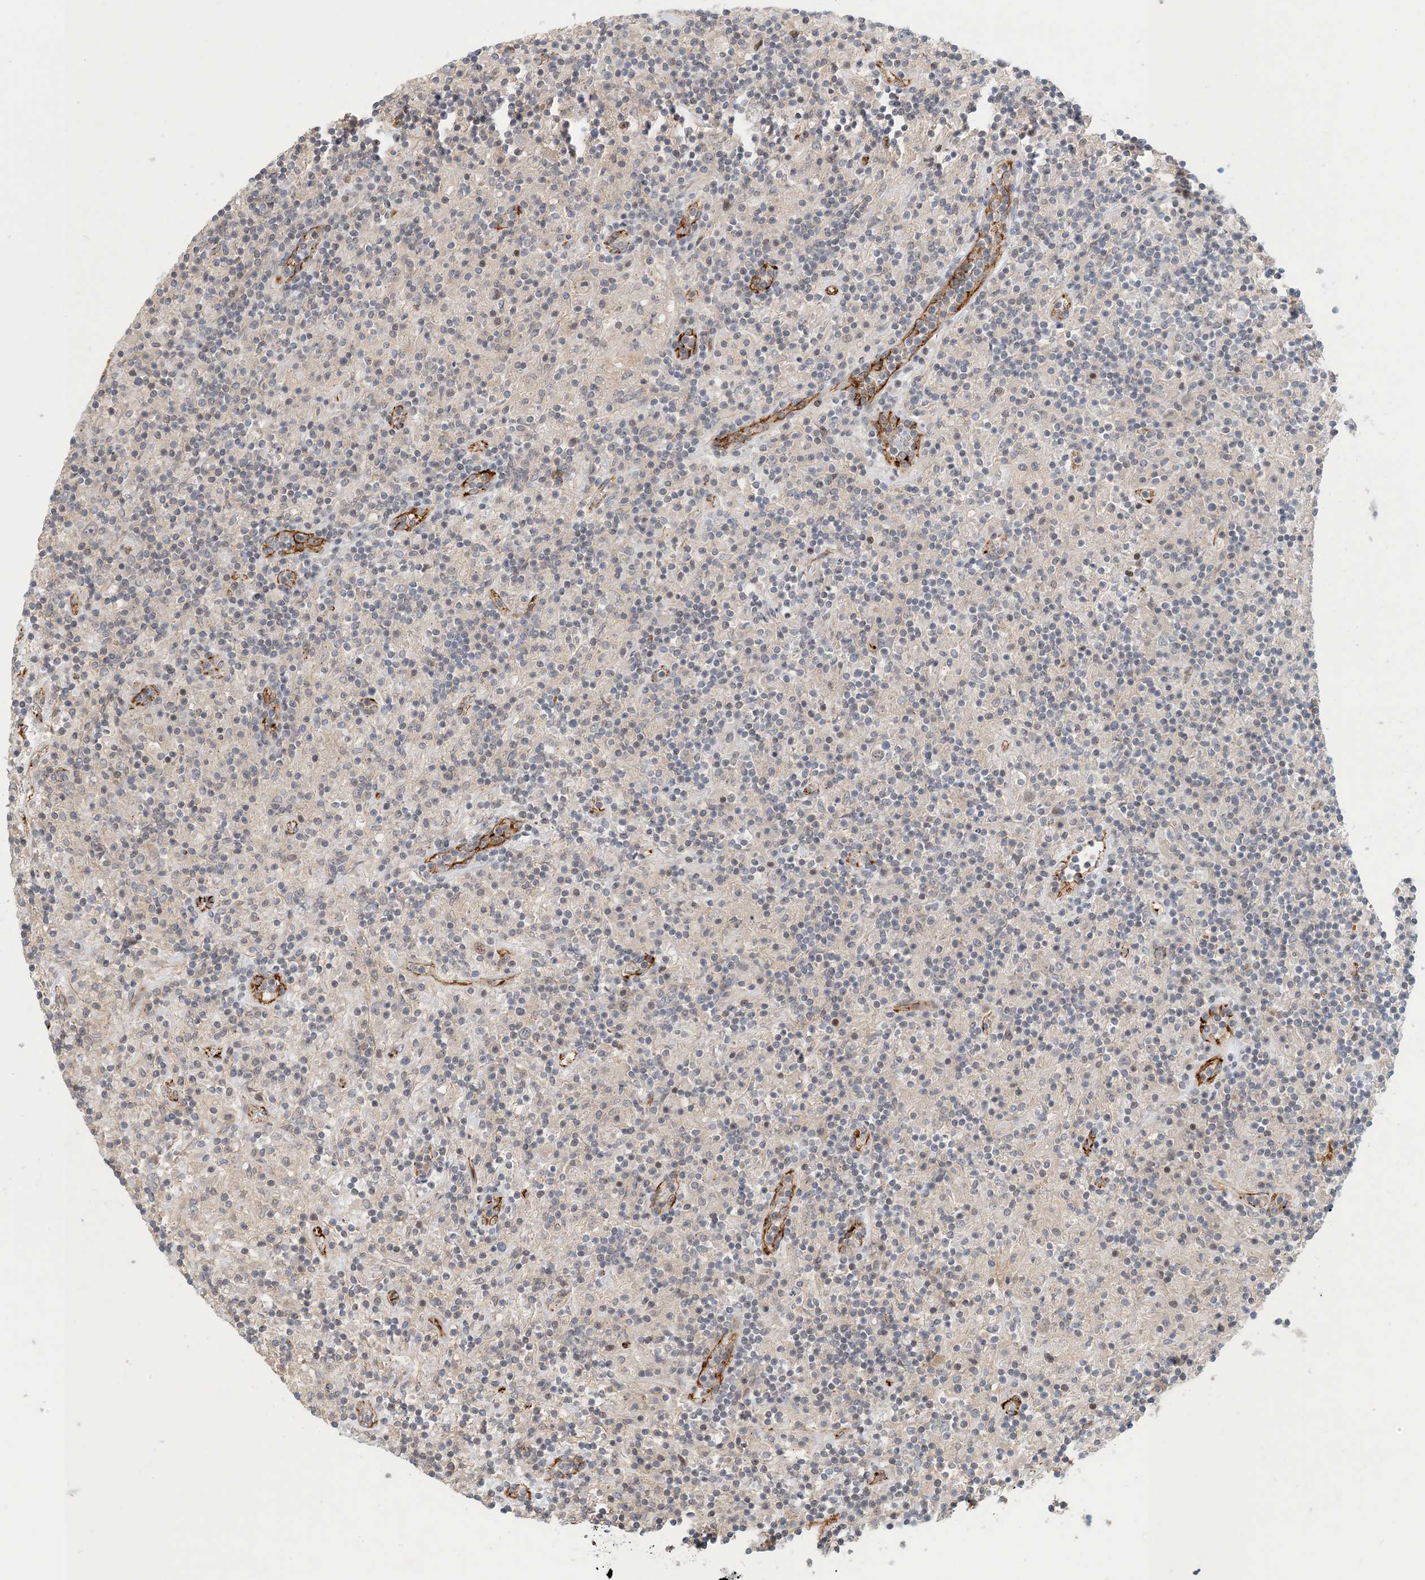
{"staining": {"intensity": "negative", "quantity": "none", "location": "none"}, "tissue": "lymphoma", "cell_type": "Tumor cells", "image_type": "cancer", "snomed": [{"axis": "morphology", "description": "Hodgkin's disease, NOS"}, {"axis": "topography", "description": "Lymph node"}], "caption": "A photomicrograph of lymphoma stained for a protein reveals no brown staining in tumor cells. The staining is performed using DAB (3,3'-diaminobenzidine) brown chromogen with nuclei counter-stained in using hematoxylin.", "gene": "MAPKBP1", "patient": {"sex": "male", "age": 70}}